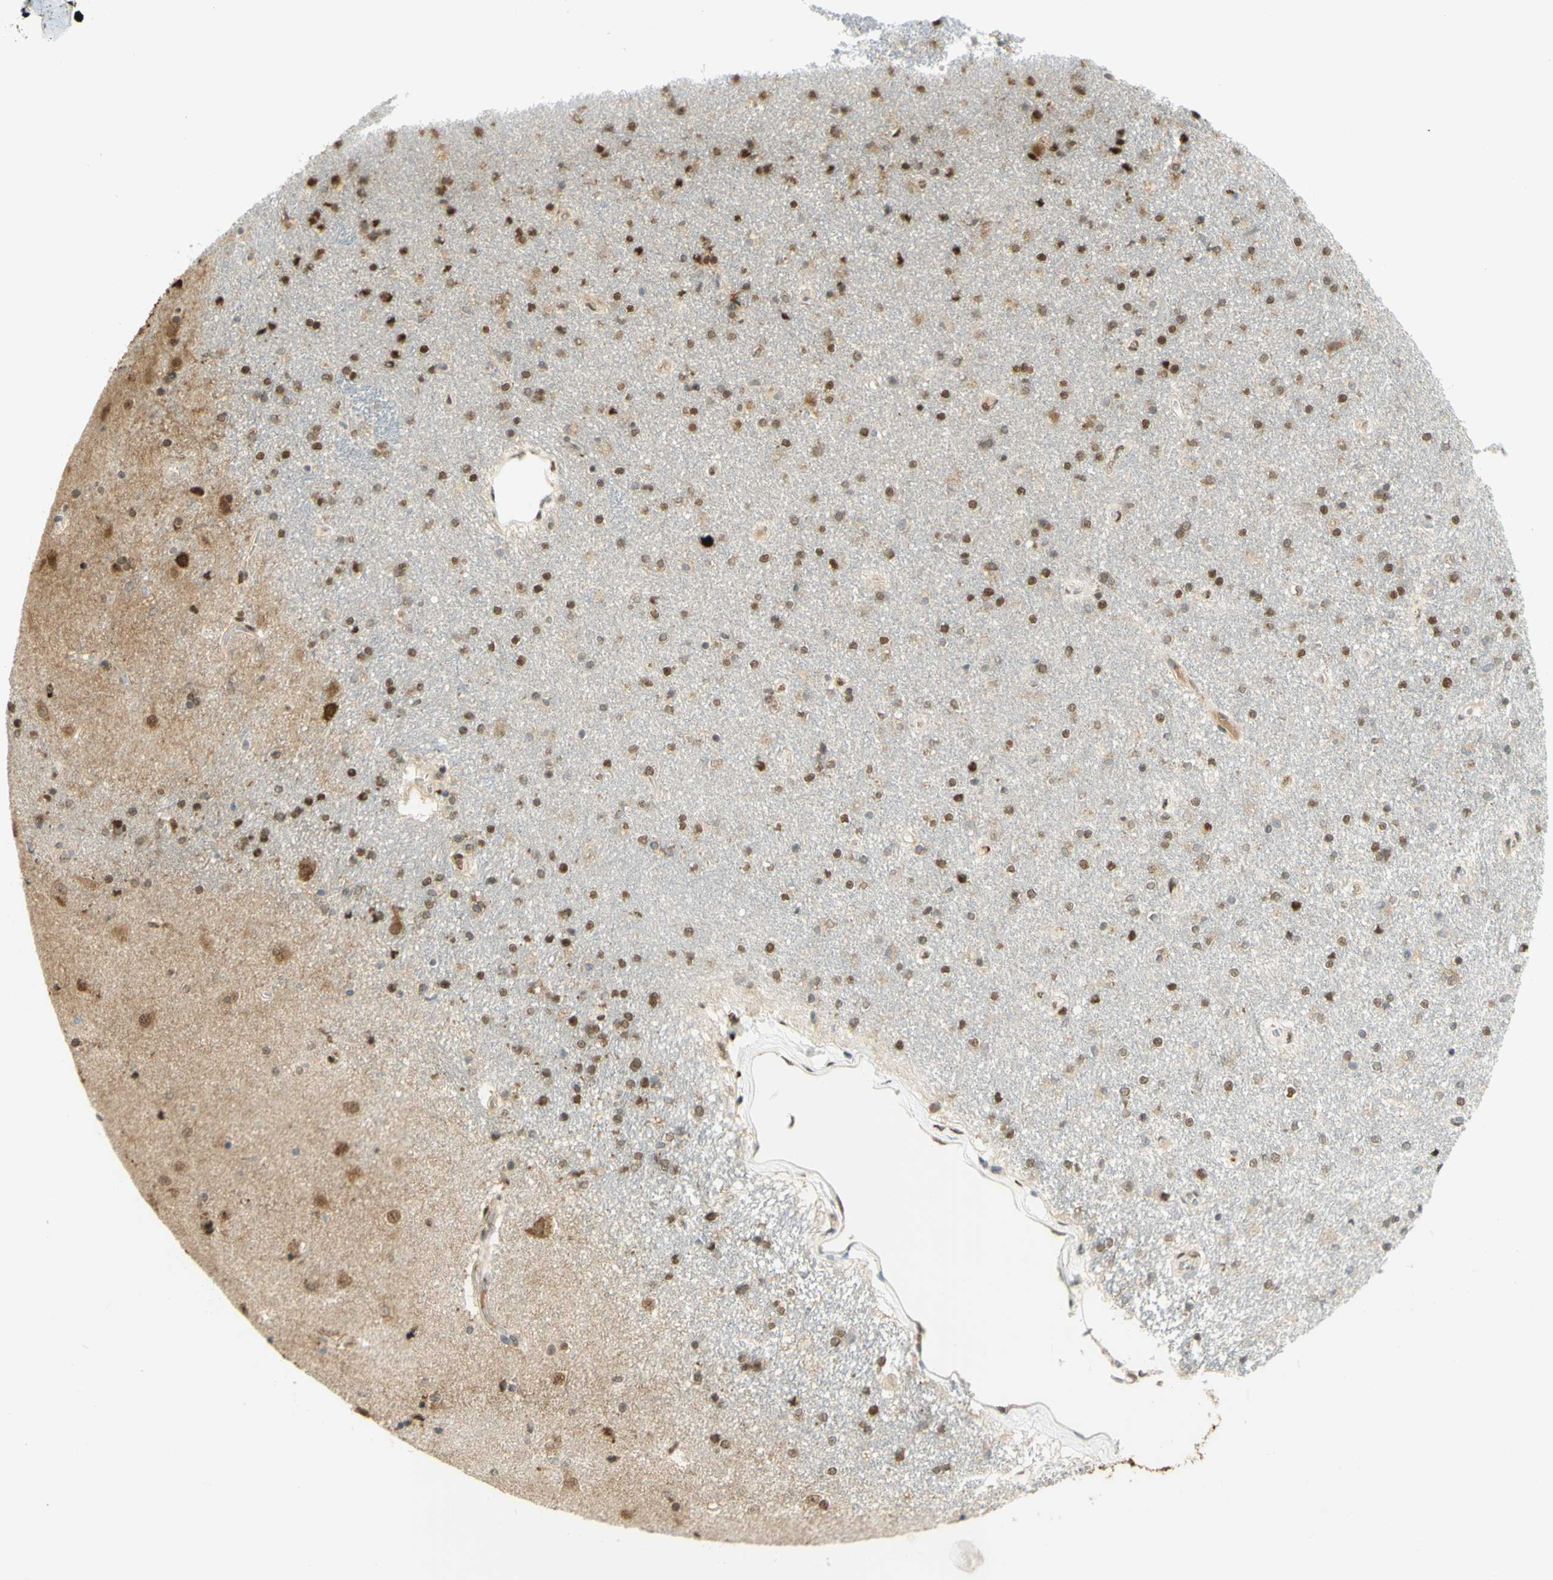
{"staining": {"intensity": "weak", "quantity": "25%-75%", "location": "nuclear"}, "tissue": "caudate", "cell_type": "Glial cells", "image_type": "normal", "snomed": [{"axis": "morphology", "description": "Normal tissue, NOS"}, {"axis": "topography", "description": "Lateral ventricle wall"}], "caption": "Immunohistochemistry of unremarkable human caudate reveals low levels of weak nuclear positivity in approximately 25%-75% of glial cells.", "gene": "DDX1", "patient": {"sex": "female", "age": 54}}